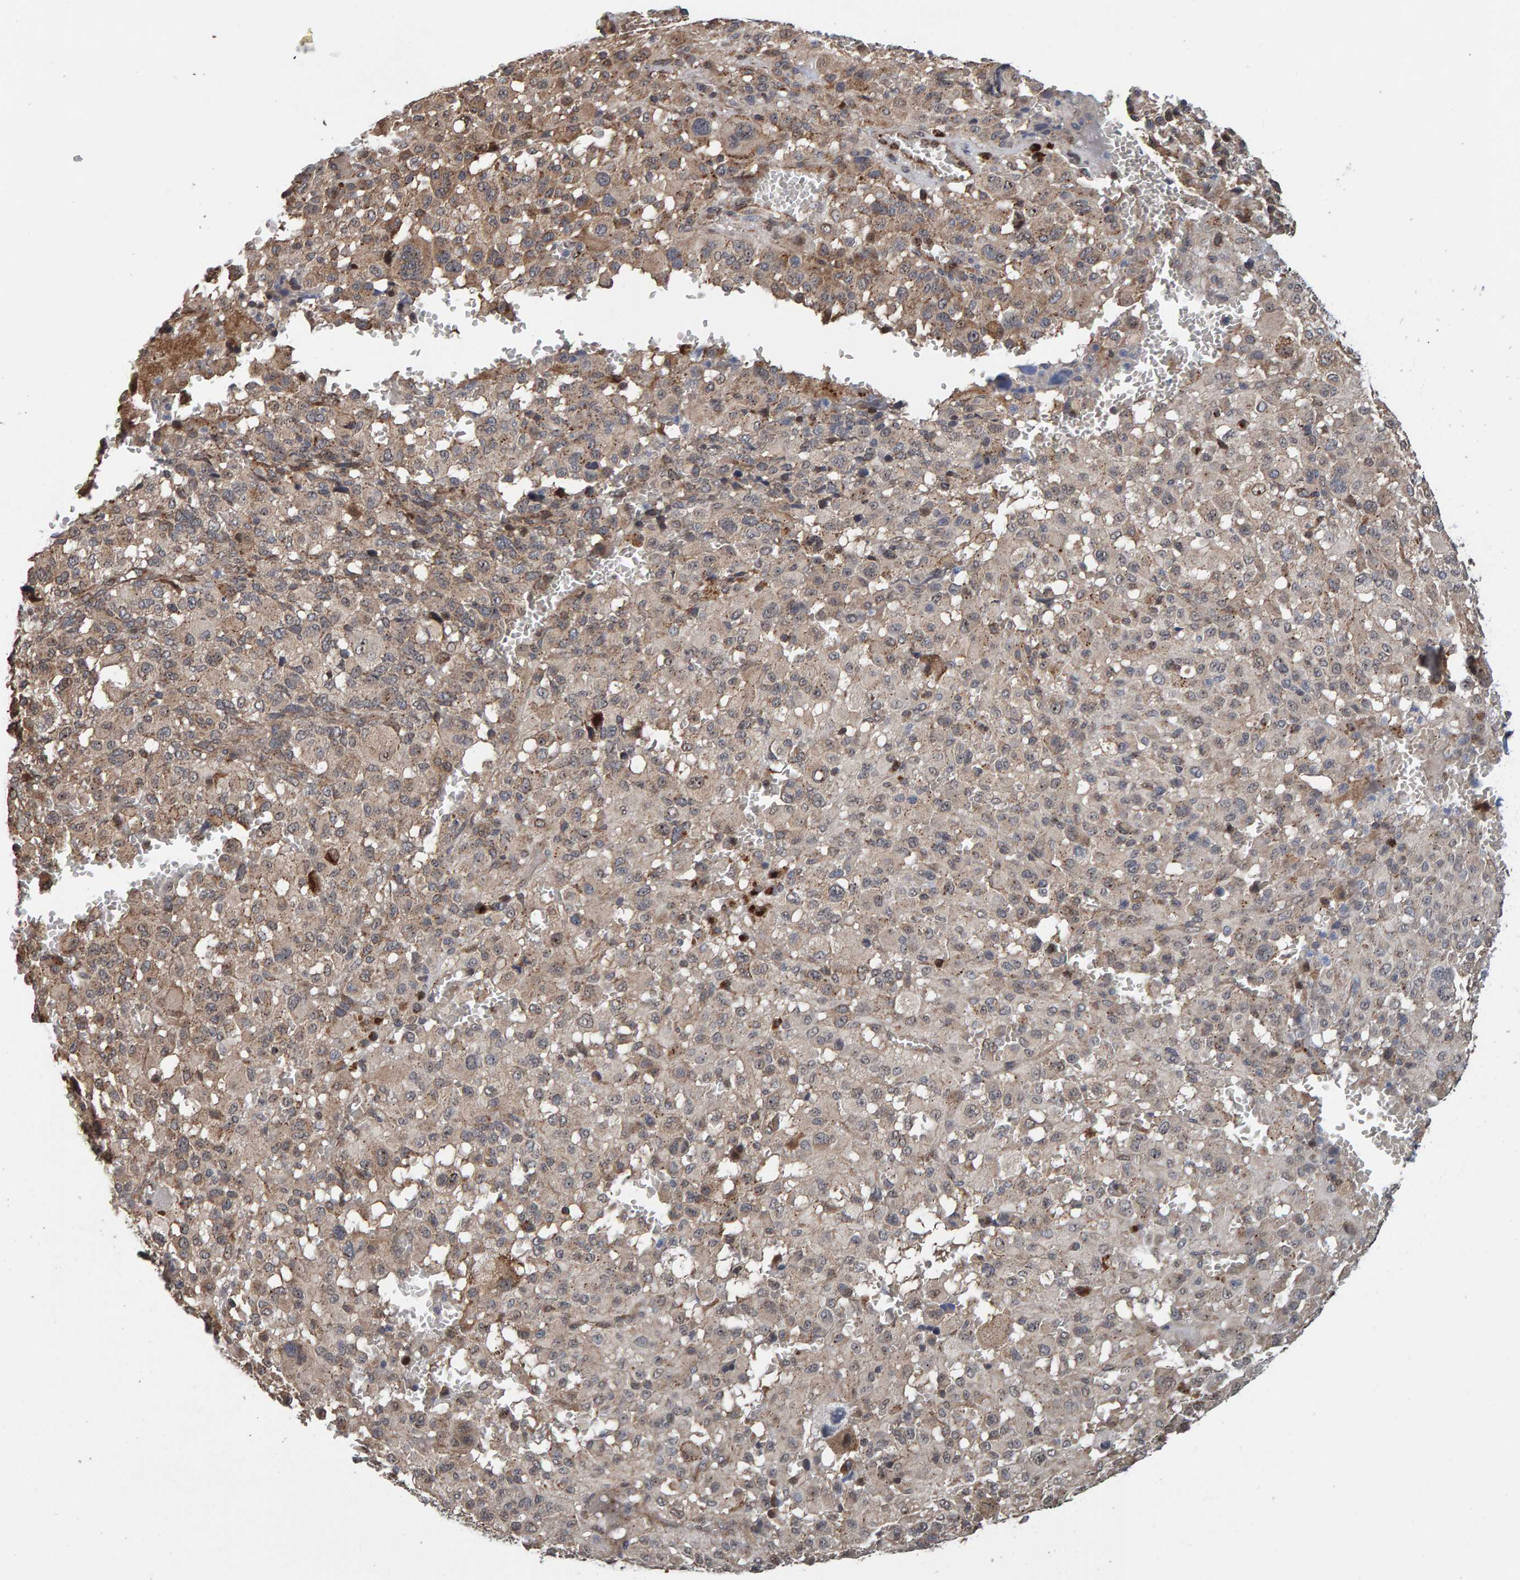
{"staining": {"intensity": "weak", "quantity": "<25%", "location": "cytoplasmic/membranous"}, "tissue": "melanoma", "cell_type": "Tumor cells", "image_type": "cancer", "snomed": [{"axis": "morphology", "description": "Malignant melanoma, Metastatic site"}, {"axis": "topography", "description": "Skin"}], "caption": "A histopathology image of human melanoma is negative for staining in tumor cells.", "gene": "CCDC25", "patient": {"sex": "female", "age": 74}}